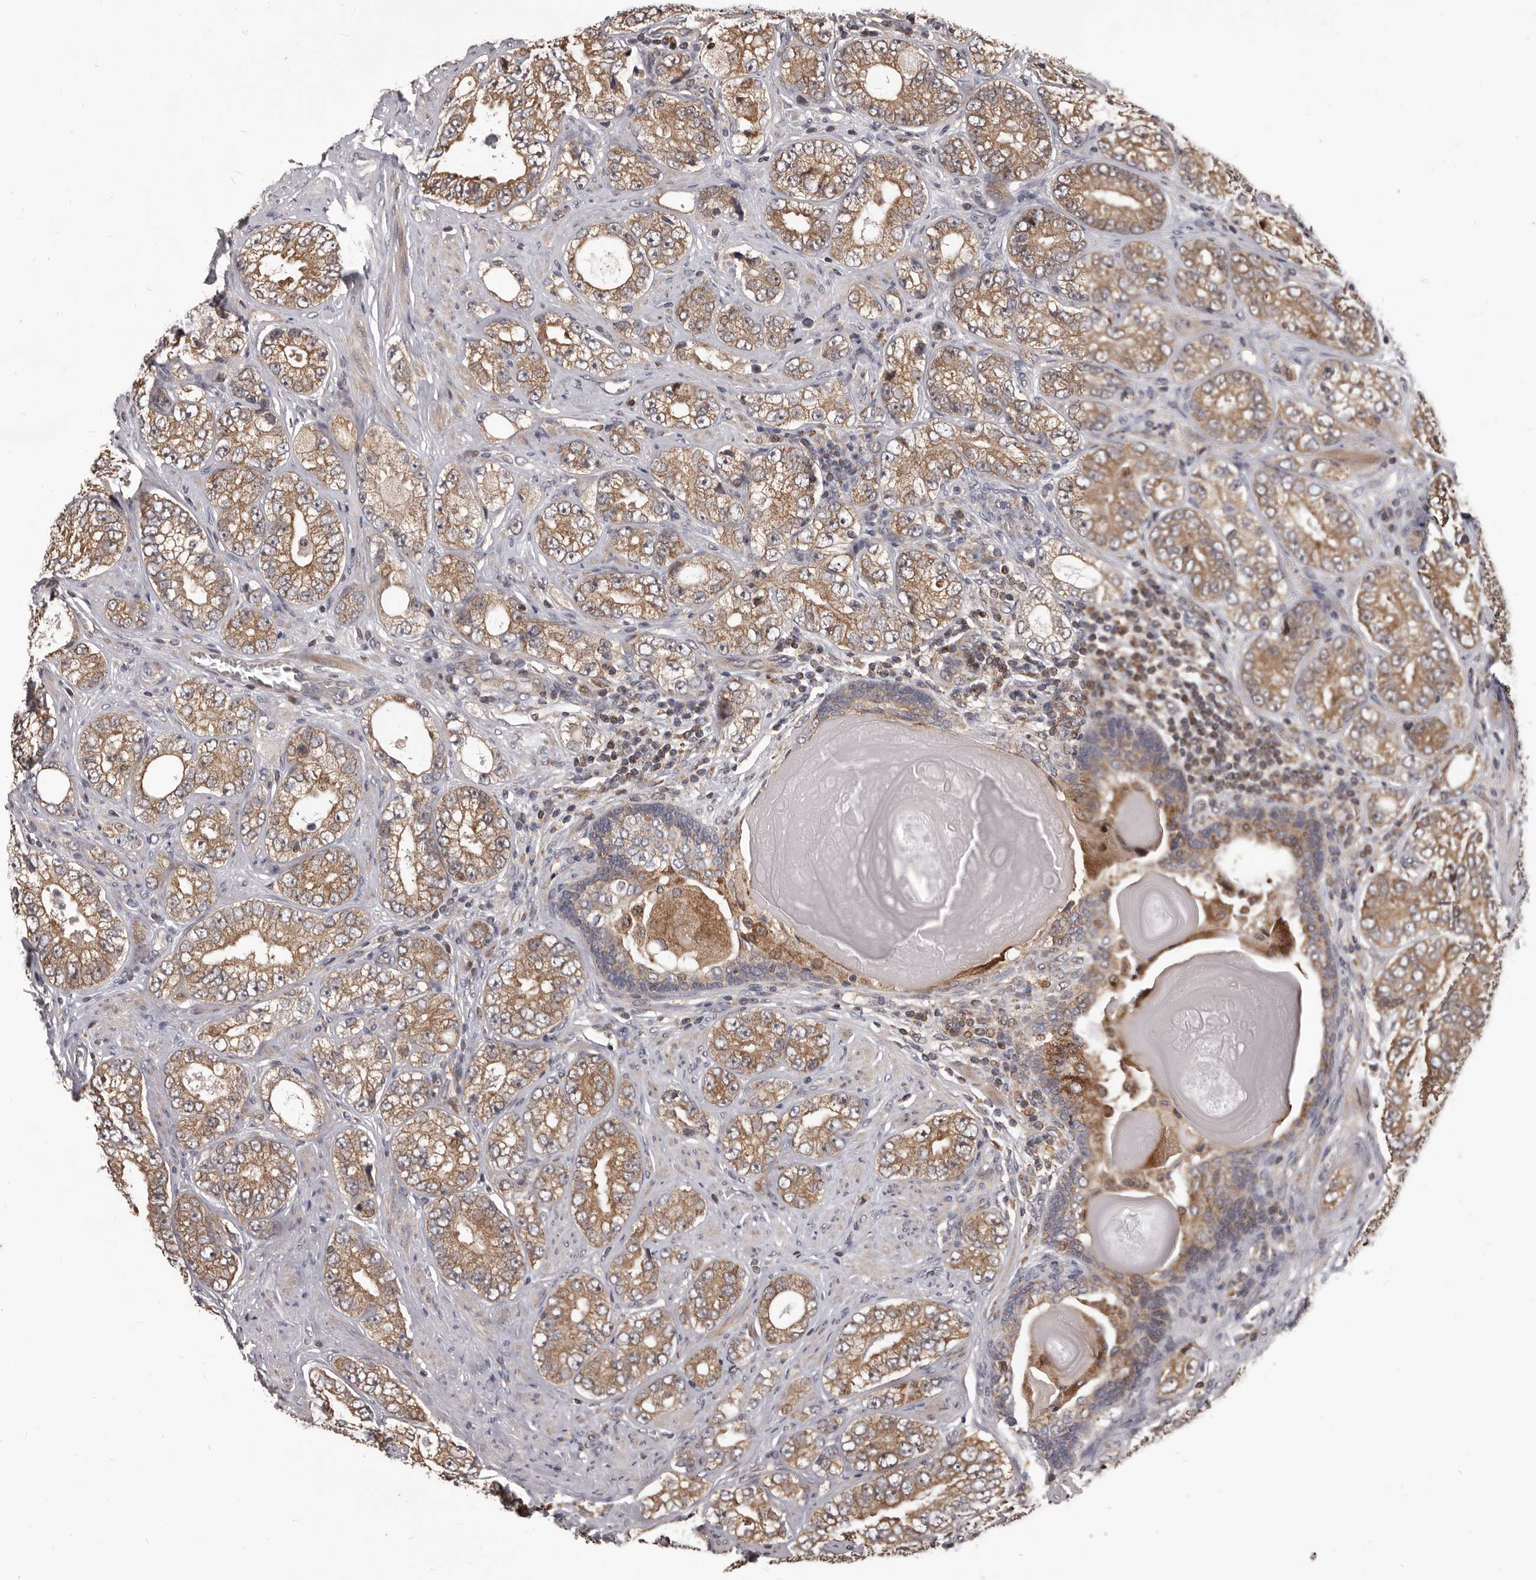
{"staining": {"intensity": "moderate", "quantity": ">75%", "location": "cytoplasmic/membranous"}, "tissue": "prostate cancer", "cell_type": "Tumor cells", "image_type": "cancer", "snomed": [{"axis": "morphology", "description": "Adenocarcinoma, High grade"}, {"axis": "topography", "description": "Prostate"}], "caption": "A photomicrograph of prostate cancer stained for a protein reveals moderate cytoplasmic/membranous brown staining in tumor cells.", "gene": "MAP3K14", "patient": {"sex": "male", "age": 56}}